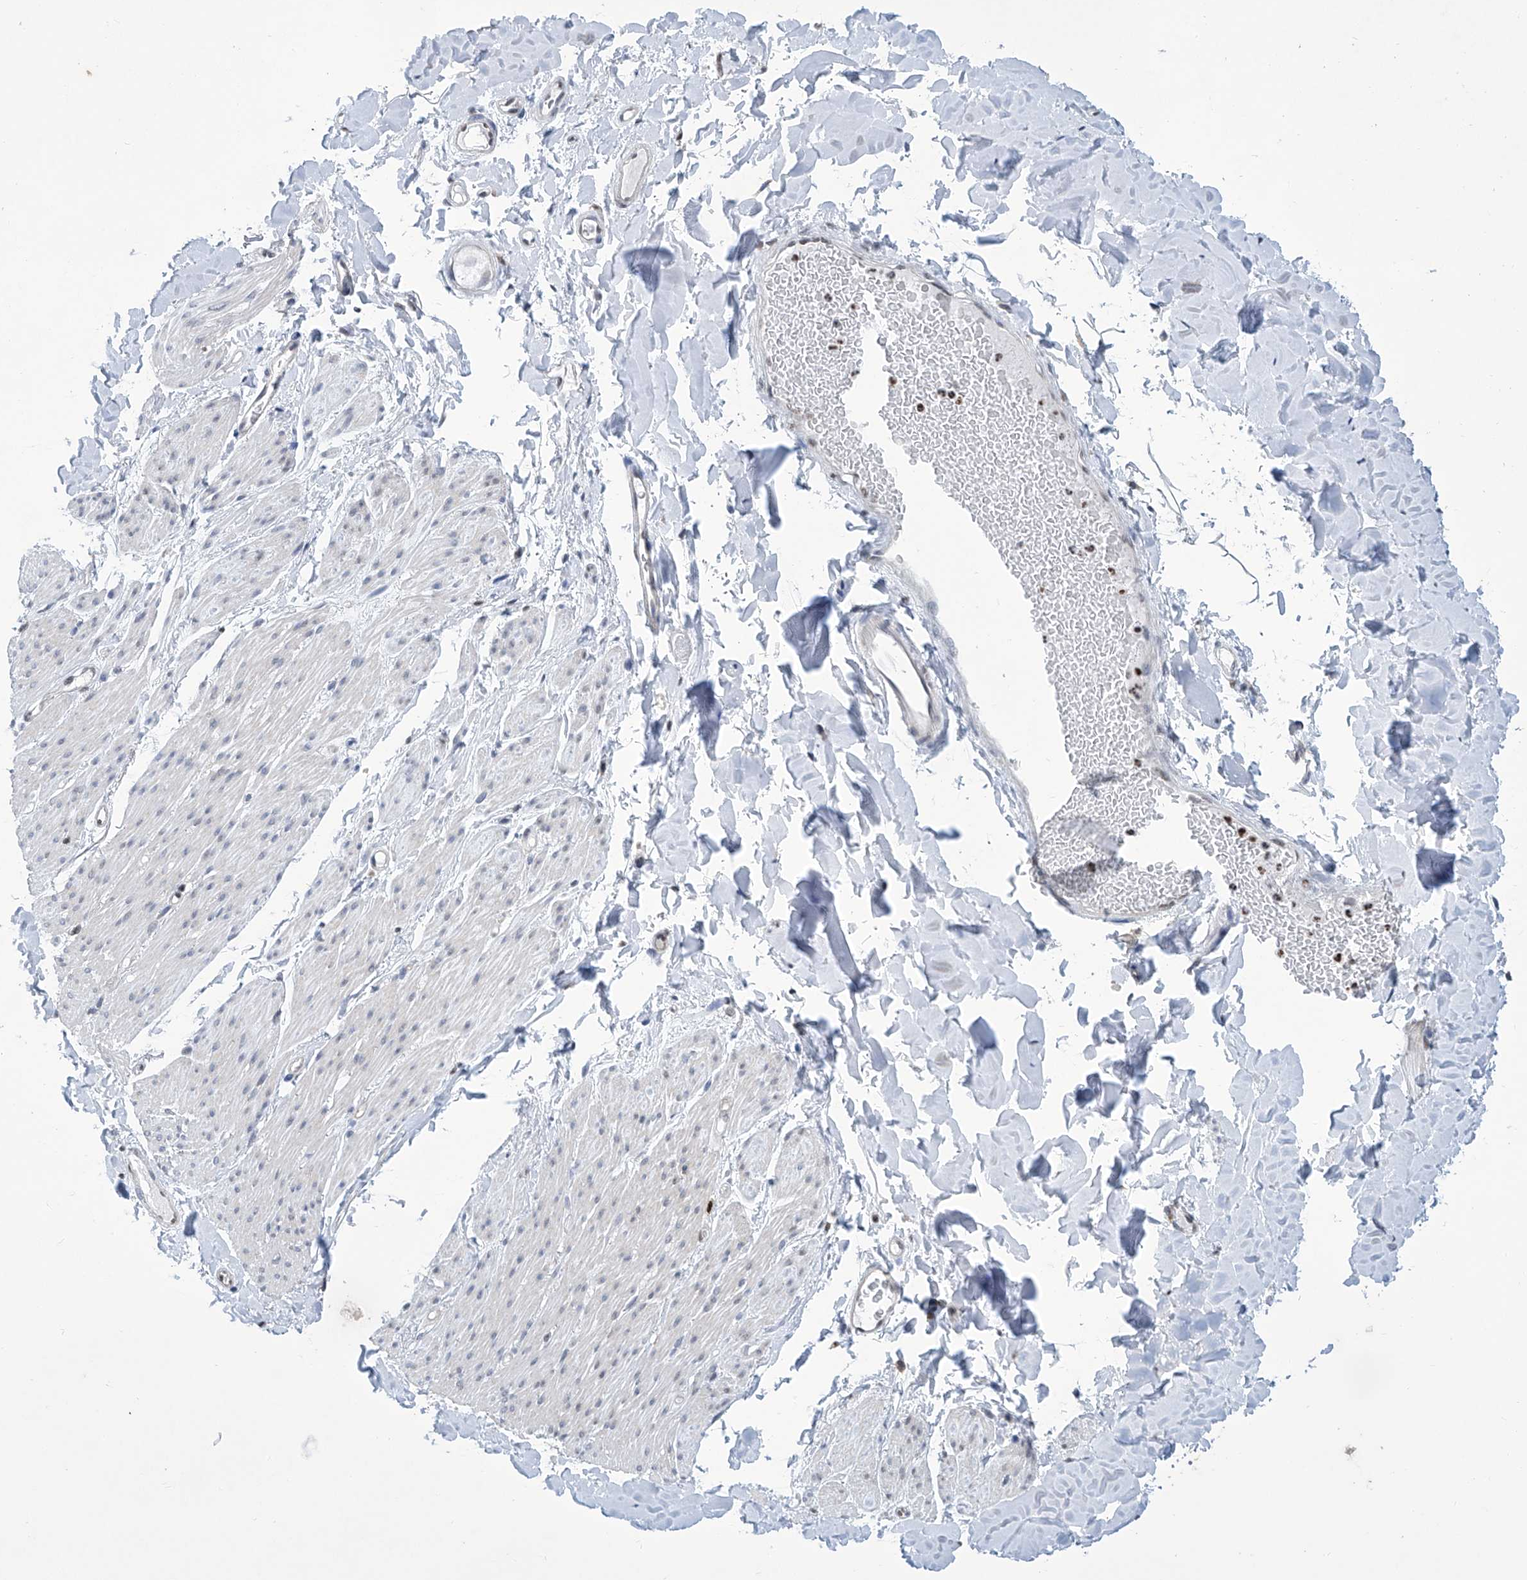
{"staining": {"intensity": "negative", "quantity": "none", "location": "none"}, "tissue": "smooth muscle", "cell_type": "Smooth muscle cells", "image_type": "normal", "snomed": [{"axis": "morphology", "description": "Normal tissue, NOS"}, {"axis": "topography", "description": "Colon"}, {"axis": "topography", "description": "Peripheral nerve tissue"}], "caption": "Immunohistochemistry of normal human smooth muscle shows no staining in smooth muscle cells. The staining is performed using DAB brown chromogen with nuclei counter-stained in using hematoxylin.", "gene": "SREBF2", "patient": {"sex": "female", "age": 61}}